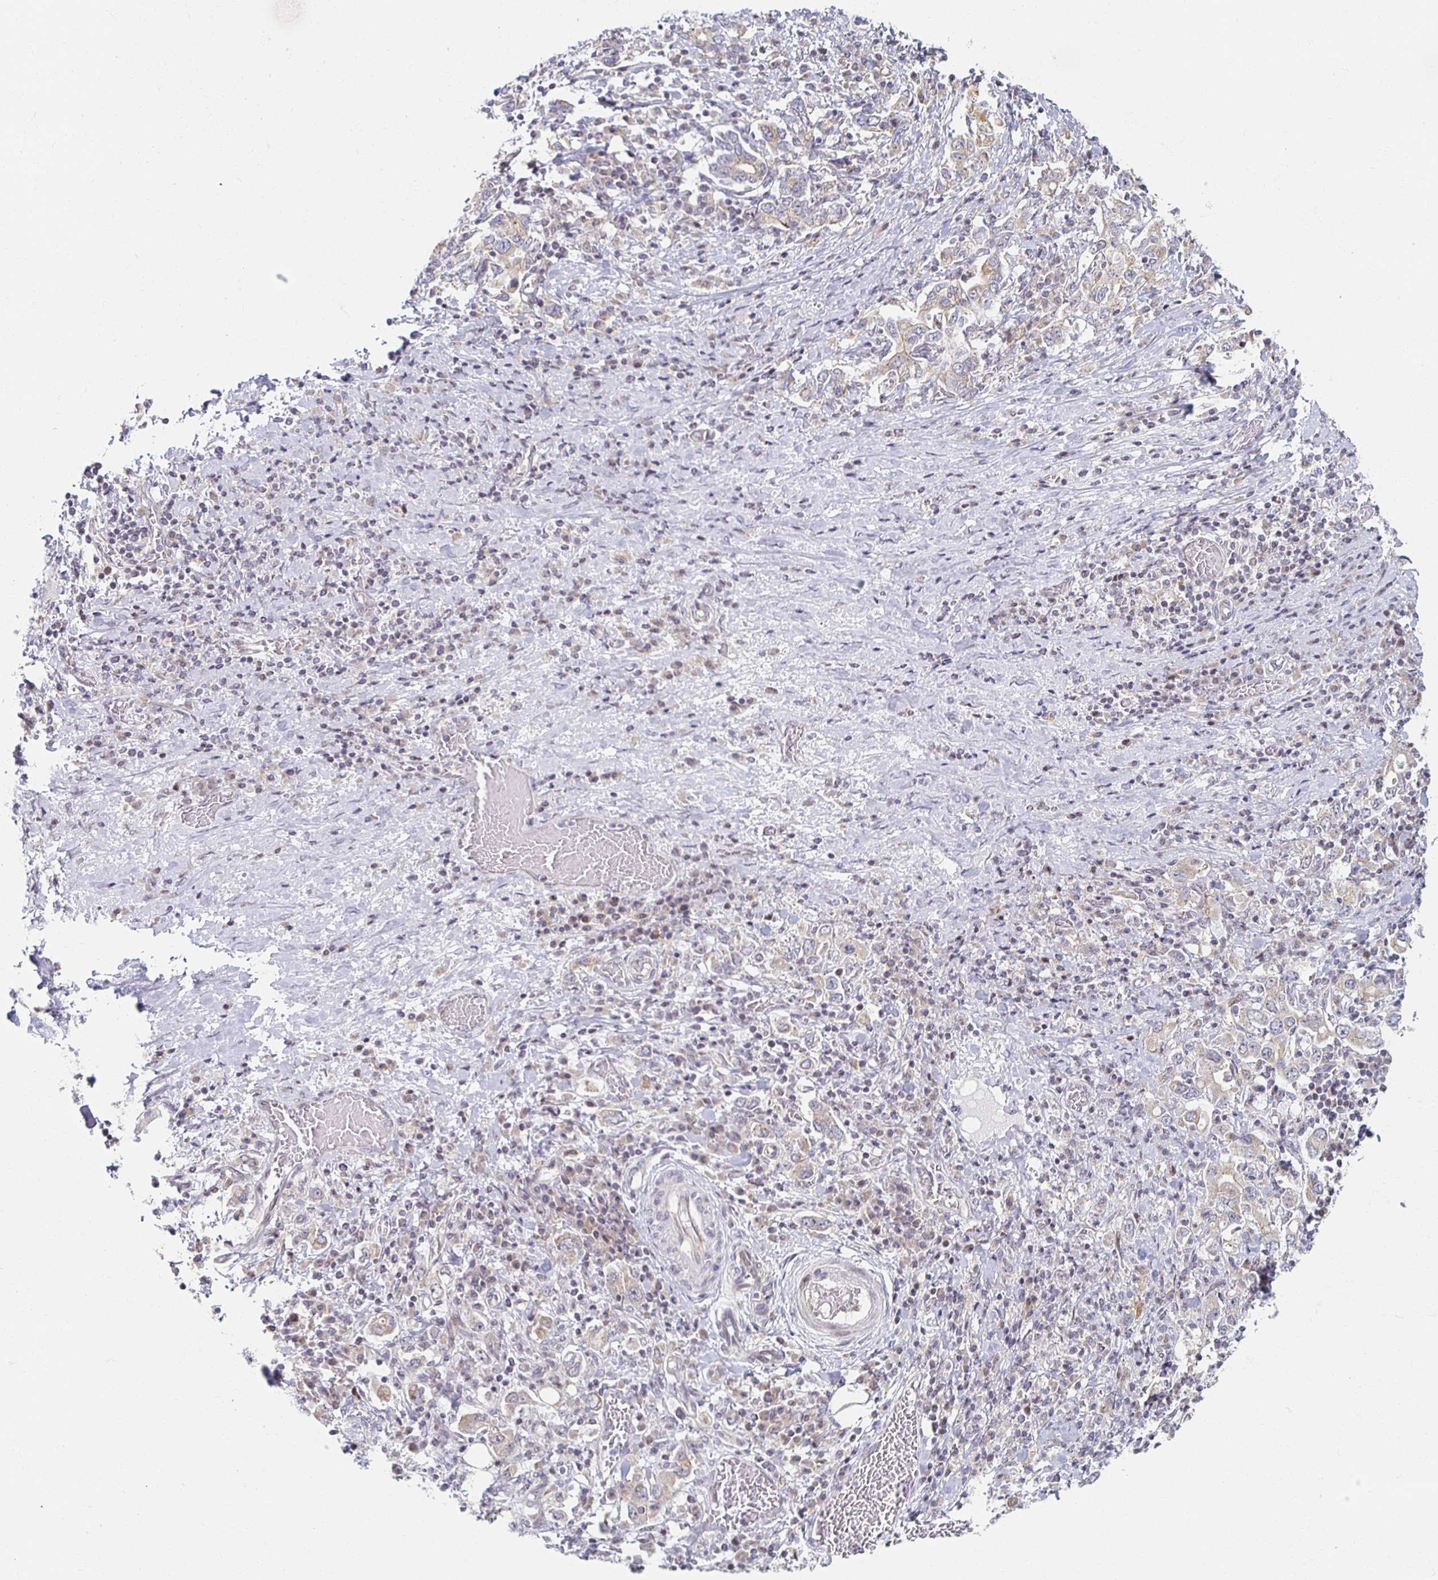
{"staining": {"intensity": "weak", "quantity": ">75%", "location": "cytoplasmic/membranous"}, "tissue": "stomach cancer", "cell_type": "Tumor cells", "image_type": "cancer", "snomed": [{"axis": "morphology", "description": "Adenocarcinoma, NOS"}, {"axis": "topography", "description": "Stomach, upper"}, {"axis": "topography", "description": "Stomach"}], "caption": "Protein staining of adenocarcinoma (stomach) tissue reveals weak cytoplasmic/membranous positivity in approximately >75% of tumor cells.", "gene": "HCFC1R1", "patient": {"sex": "male", "age": 62}}